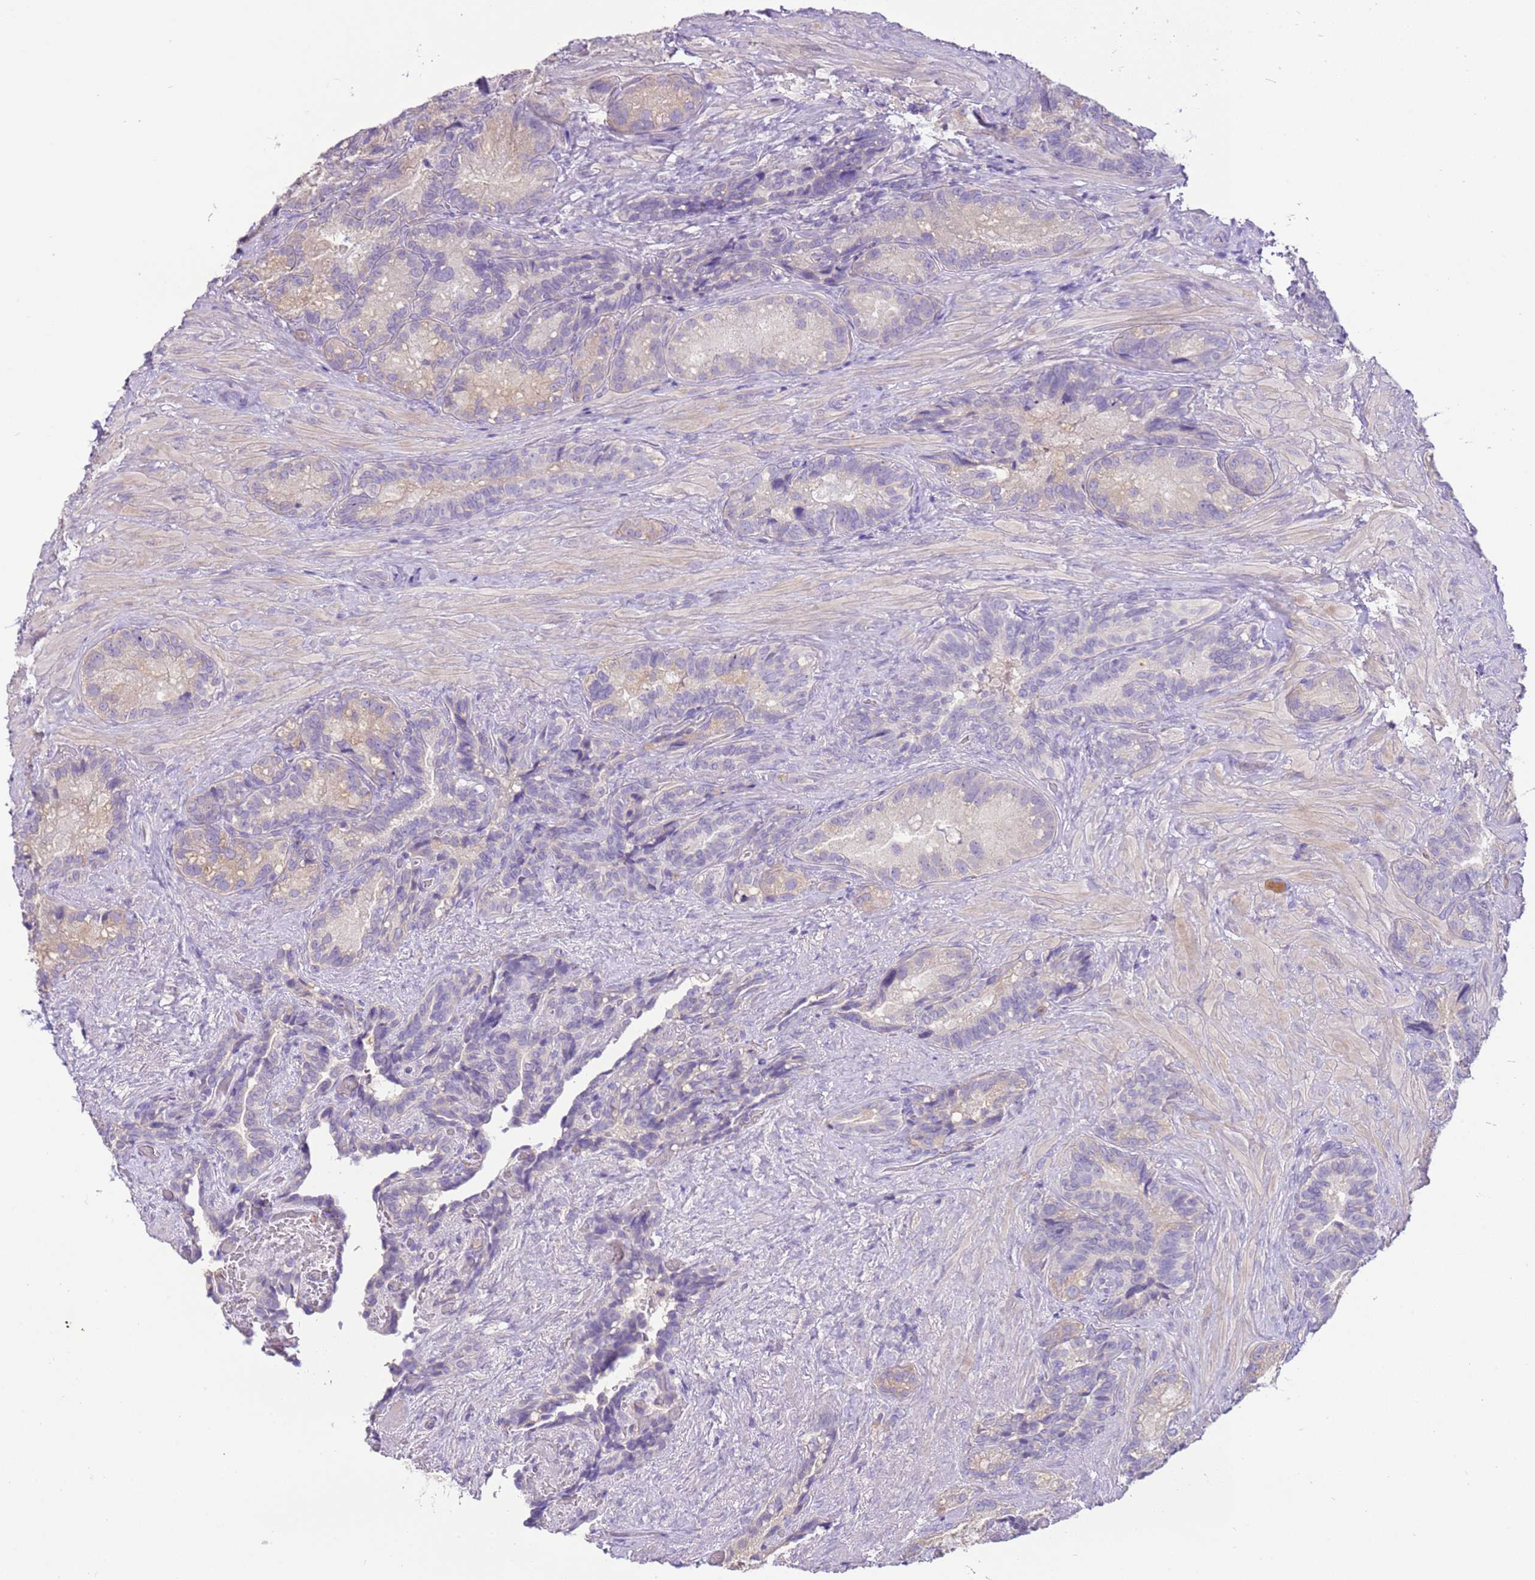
{"staining": {"intensity": "negative", "quantity": "none", "location": "none"}, "tissue": "seminal vesicle", "cell_type": "Glandular cells", "image_type": "normal", "snomed": [{"axis": "morphology", "description": "Normal tissue, NOS"}, {"axis": "topography", "description": "Seminal veicle"}], "caption": "IHC micrograph of unremarkable seminal vesicle: human seminal vesicle stained with DAB exhibits no significant protein staining in glandular cells. (DAB (3,3'-diaminobenzidine) immunohistochemistry (IHC) visualized using brightfield microscopy, high magnification).", "gene": "IL2RG", "patient": {"sex": "male", "age": 62}}